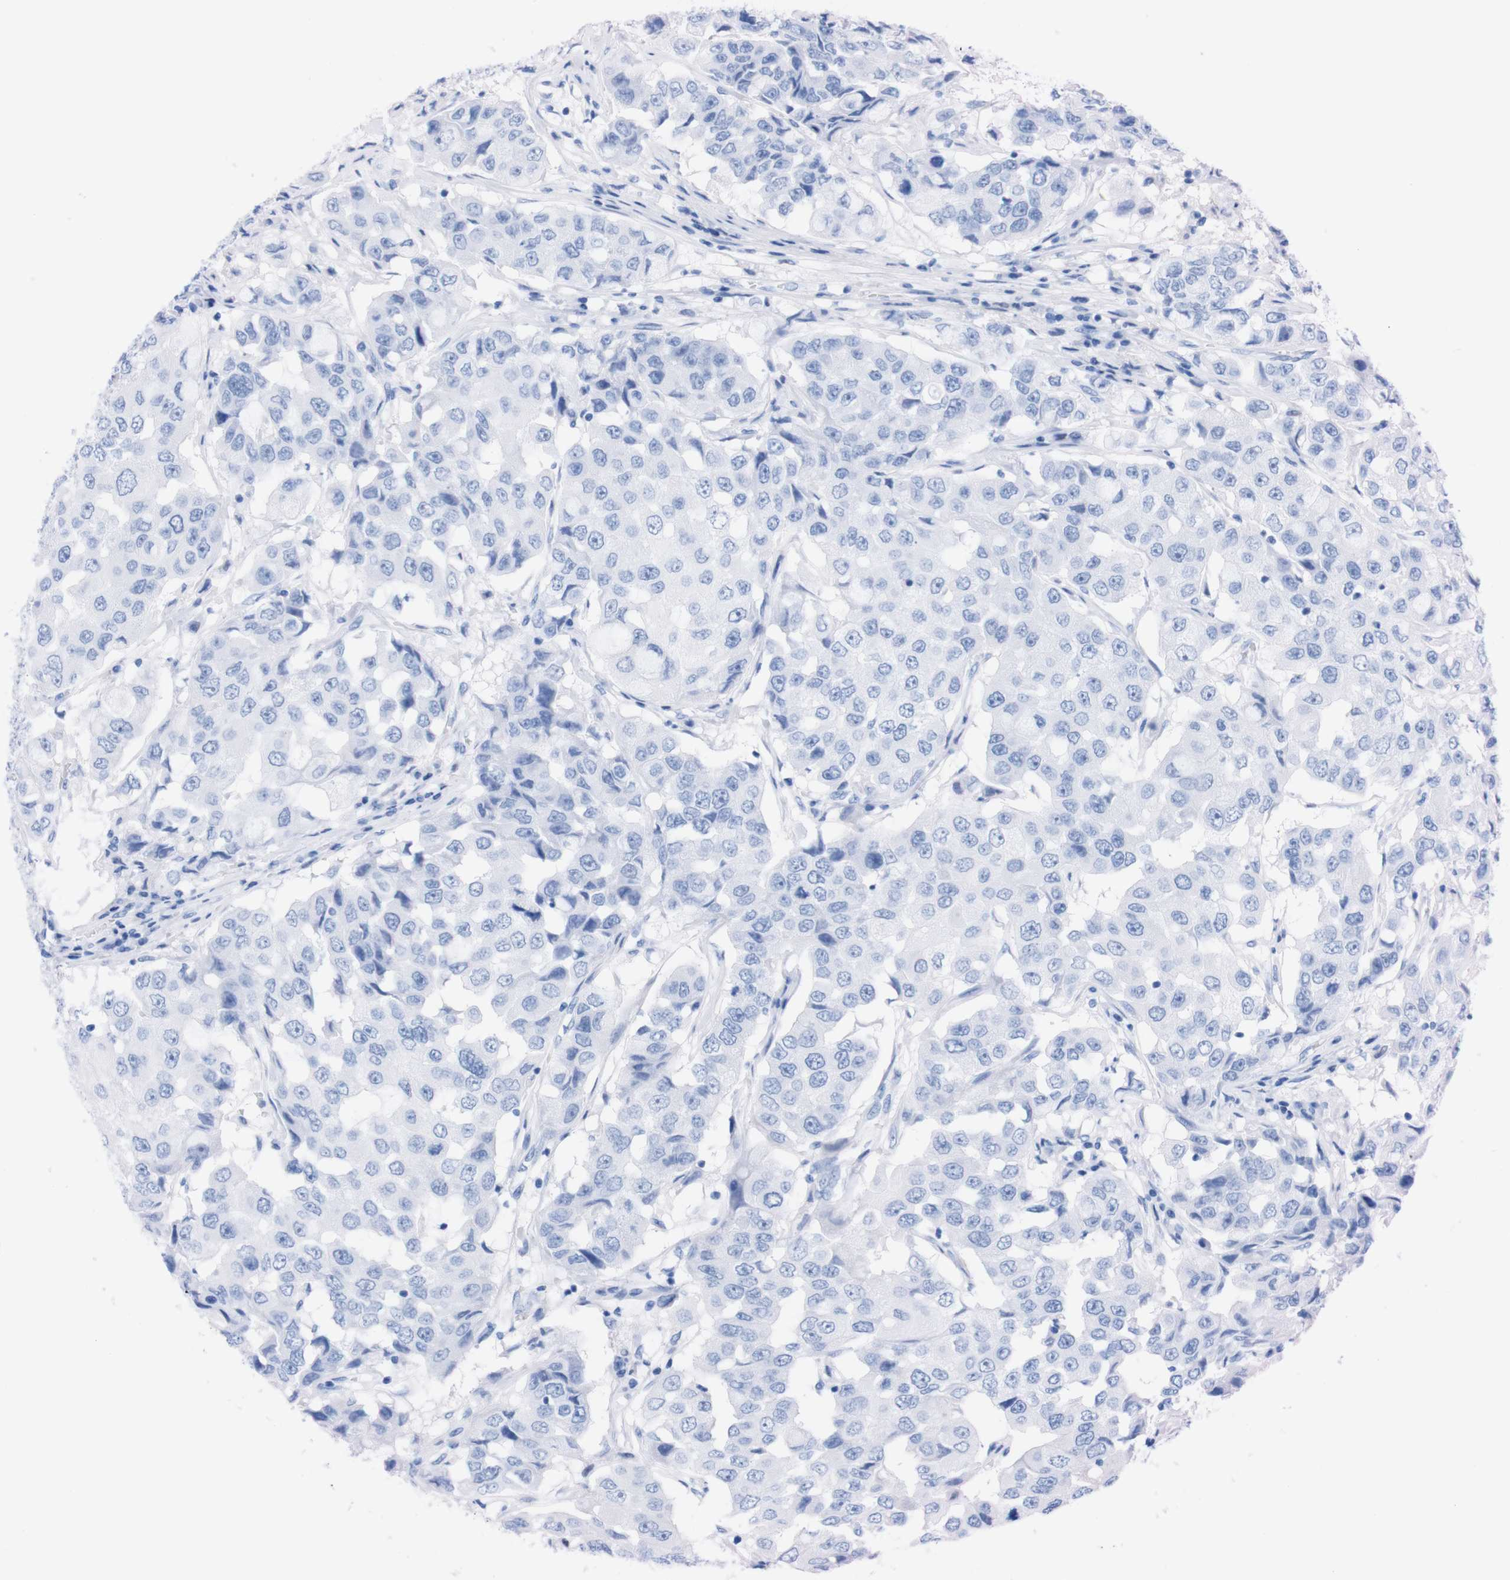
{"staining": {"intensity": "negative", "quantity": "none", "location": "none"}, "tissue": "breast cancer", "cell_type": "Tumor cells", "image_type": "cancer", "snomed": [{"axis": "morphology", "description": "Duct carcinoma"}, {"axis": "topography", "description": "Breast"}], "caption": "The micrograph shows no significant expression in tumor cells of breast cancer.", "gene": "P2RY12", "patient": {"sex": "female", "age": 27}}